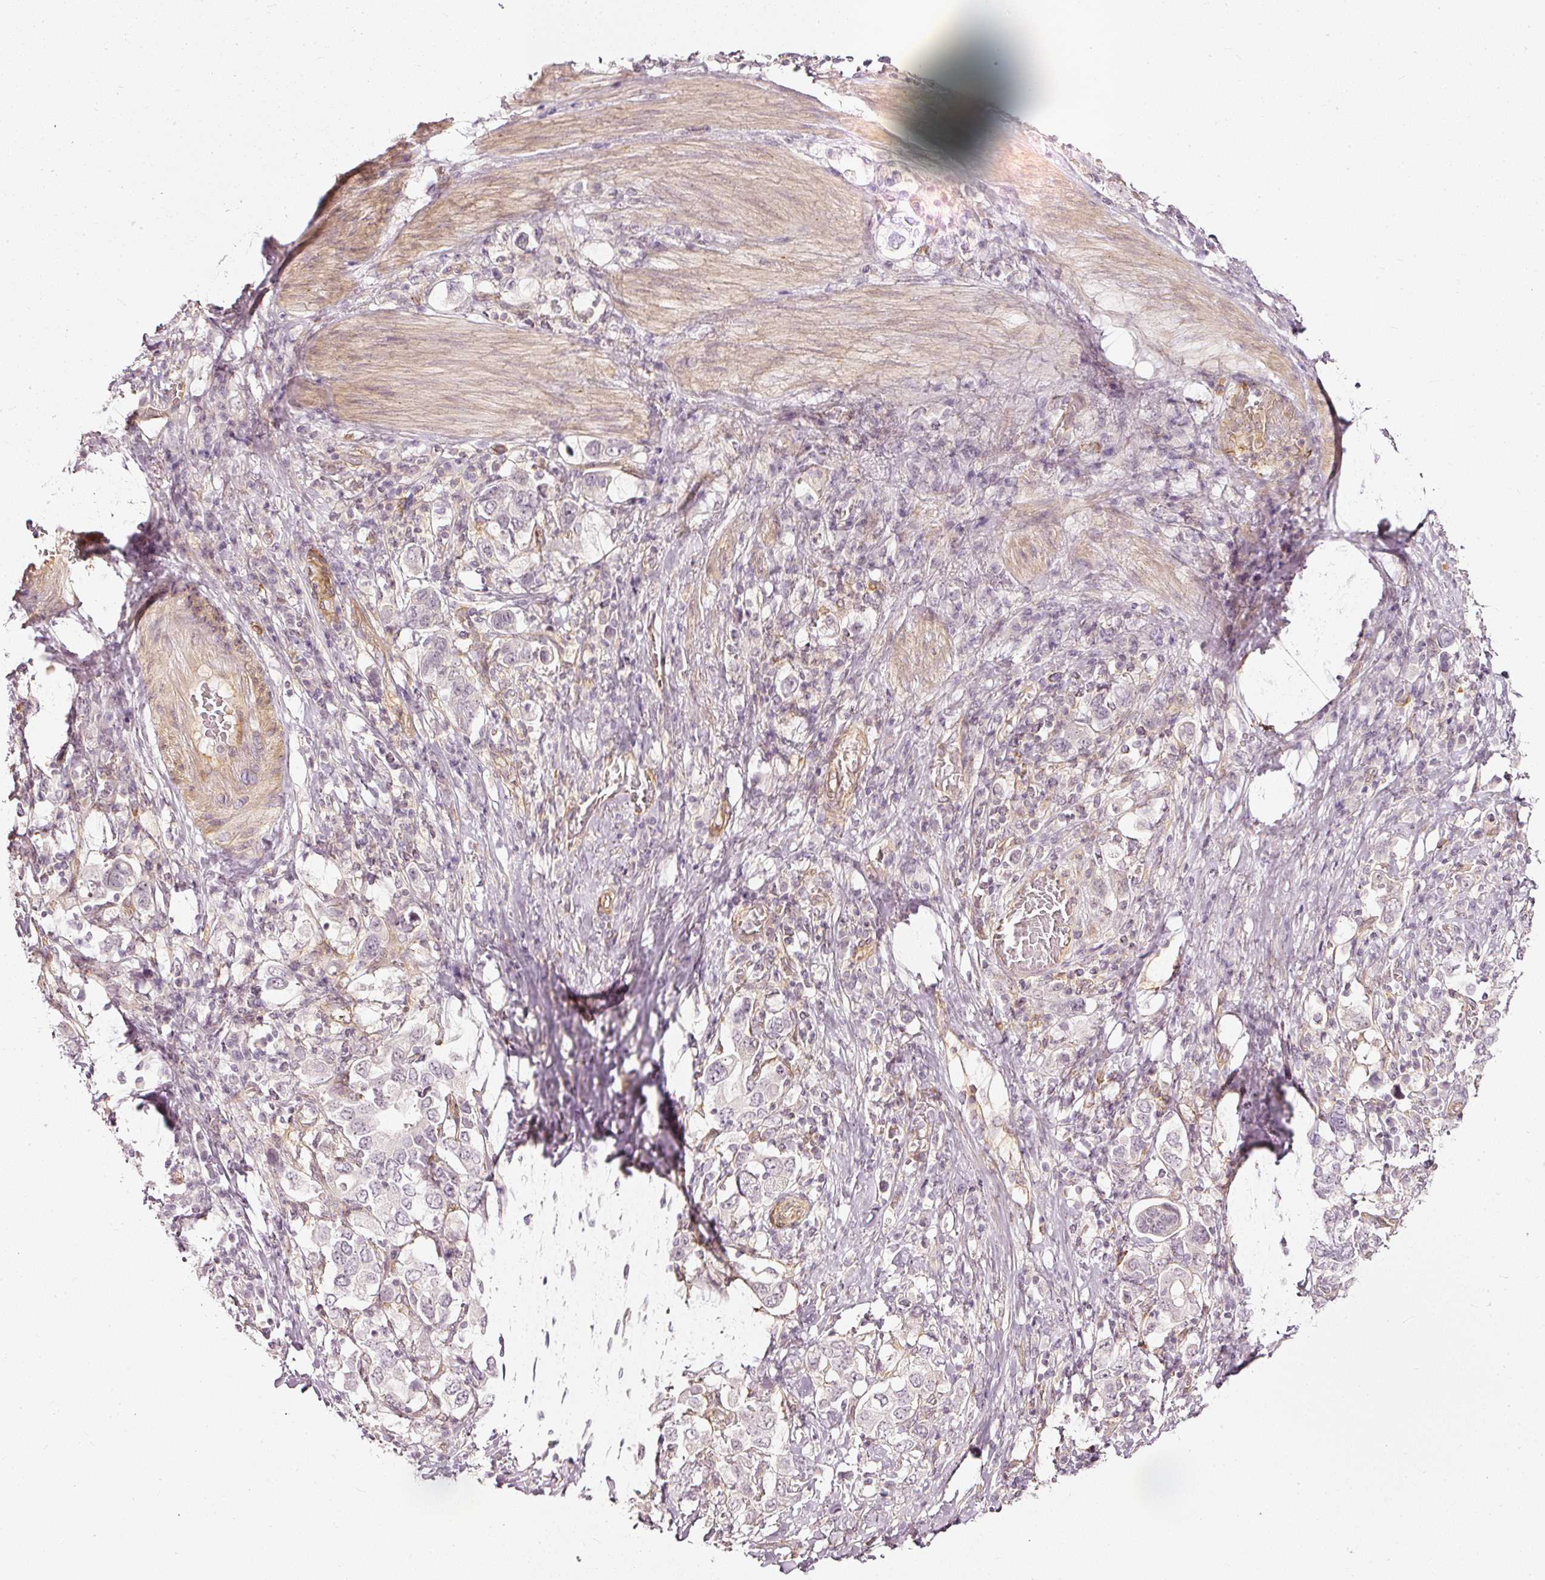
{"staining": {"intensity": "negative", "quantity": "none", "location": "none"}, "tissue": "stomach cancer", "cell_type": "Tumor cells", "image_type": "cancer", "snomed": [{"axis": "morphology", "description": "Adenocarcinoma, NOS"}, {"axis": "topography", "description": "Stomach, upper"}, {"axis": "topography", "description": "Stomach"}], "caption": "DAB (3,3'-diaminobenzidine) immunohistochemical staining of adenocarcinoma (stomach) displays no significant staining in tumor cells.", "gene": "DRD2", "patient": {"sex": "male", "age": 62}}